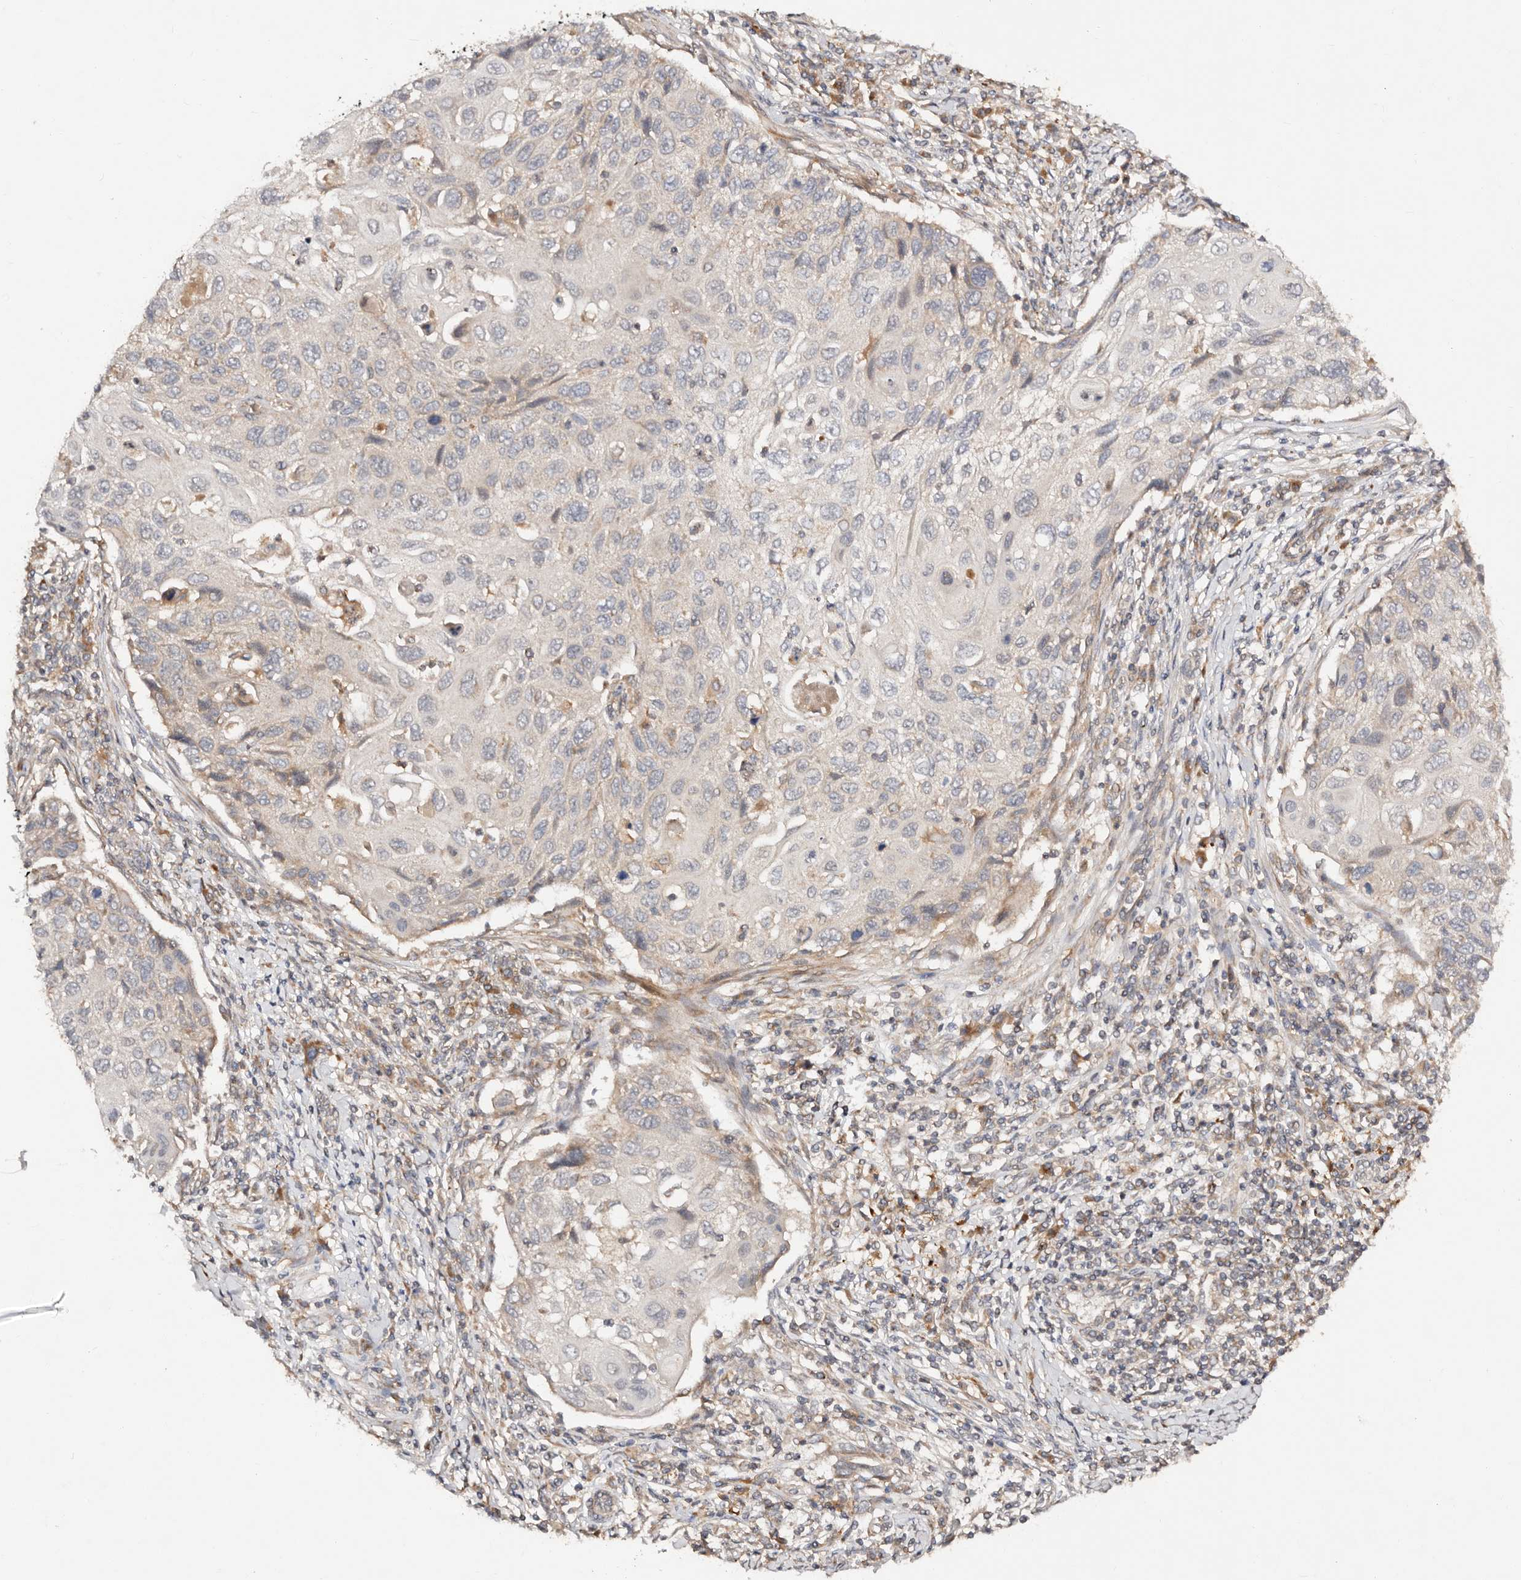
{"staining": {"intensity": "negative", "quantity": "none", "location": "none"}, "tissue": "cervical cancer", "cell_type": "Tumor cells", "image_type": "cancer", "snomed": [{"axis": "morphology", "description": "Squamous cell carcinoma, NOS"}, {"axis": "topography", "description": "Cervix"}], "caption": "Tumor cells are negative for protein expression in human cervical cancer (squamous cell carcinoma).", "gene": "DENND11", "patient": {"sex": "female", "age": 70}}